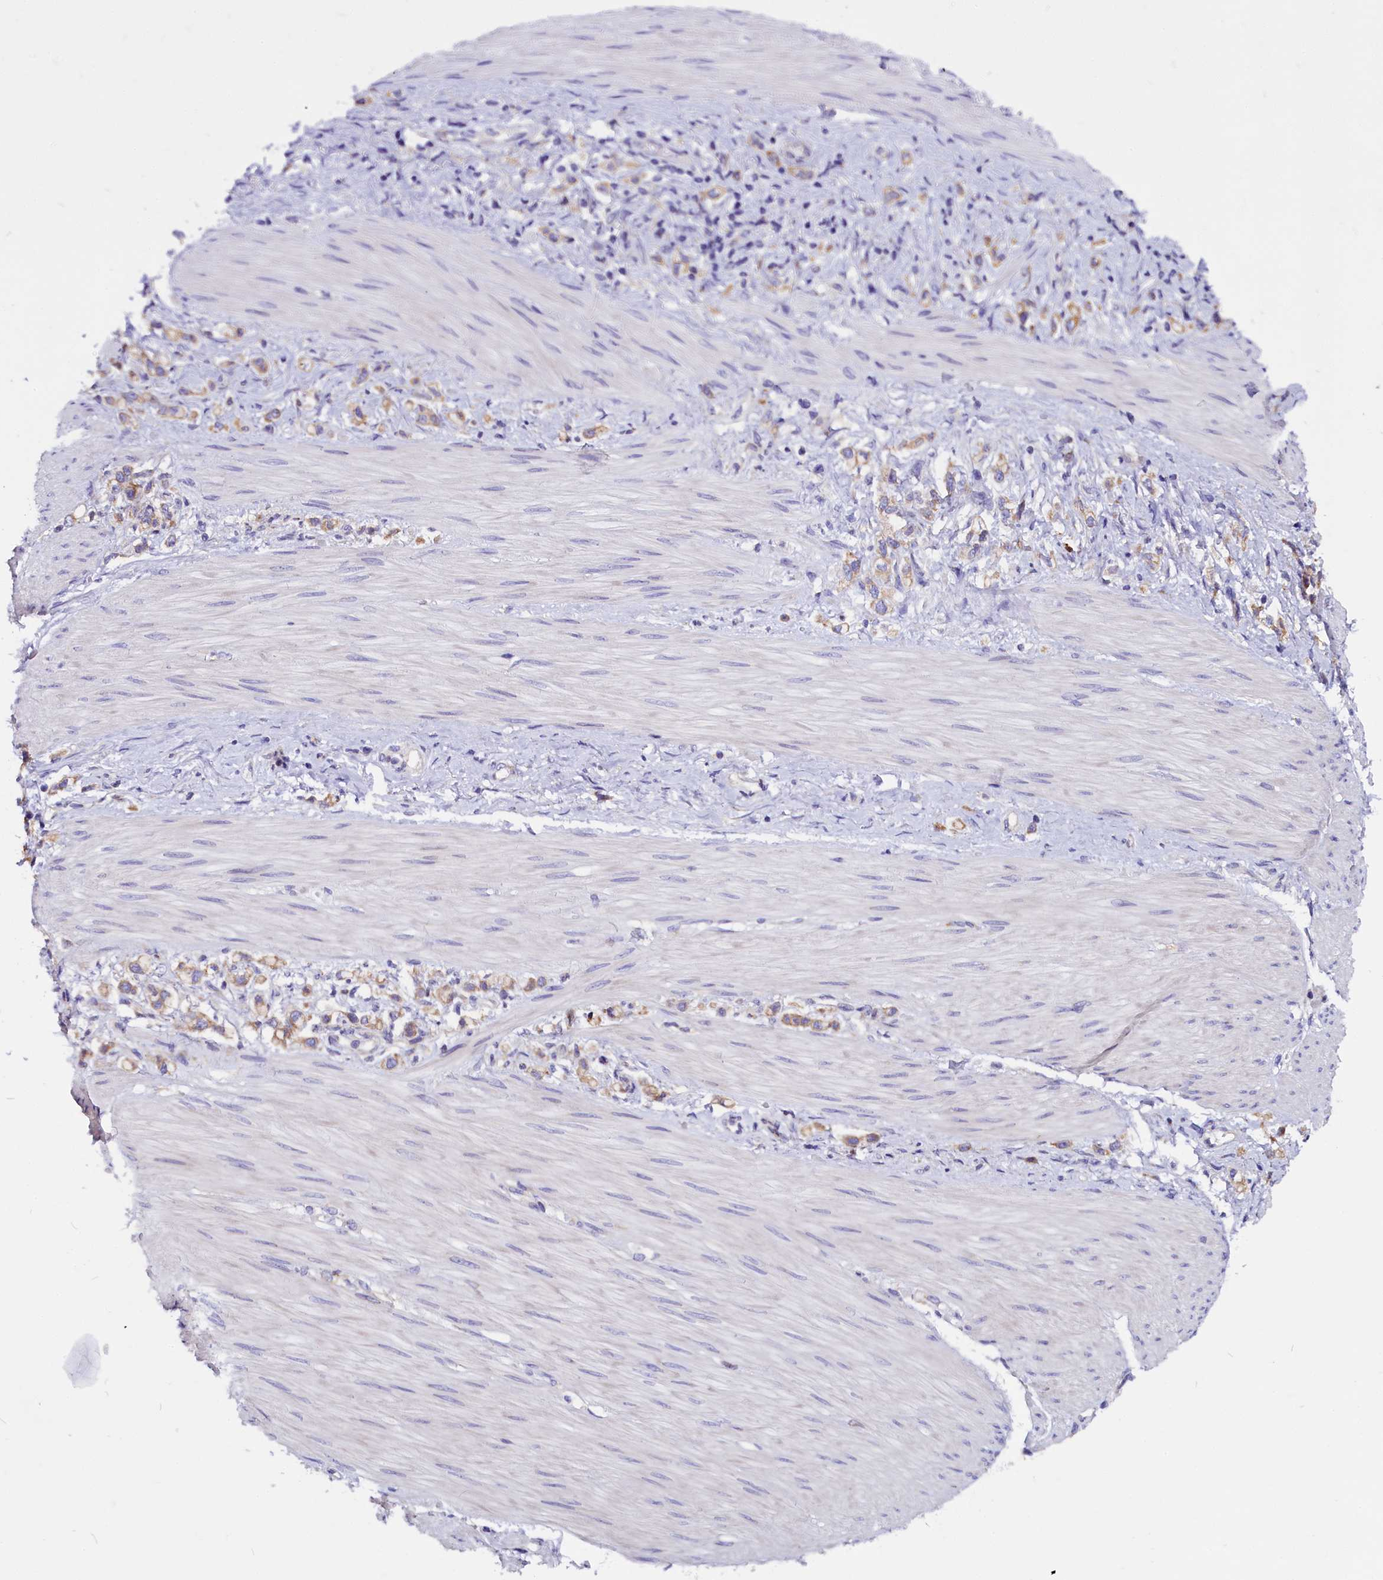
{"staining": {"intensity": "moderate", "quantity": ">75%", "location": "cytoplasmic/membranous"}, "tissue": "stomach cancer", "cell_type": "Tumor cells", "image_type": "cancer", "snomed": [{"axis": "morphology", "description": "Adenocarcinoma, NOS"}, {"axis": "topography", "description": "Stomach"}], "caption": "Immunohistochemical staining of human adenocarcinoma (stomach) displays moderate cytoplasmic/membranous protein positivity in approximately >75% of tumor cells. (DAB IHC with brightfield microscopy, high magnification).", "gene": "CEP170", "patient": {"sex": "female", "age": 65}}